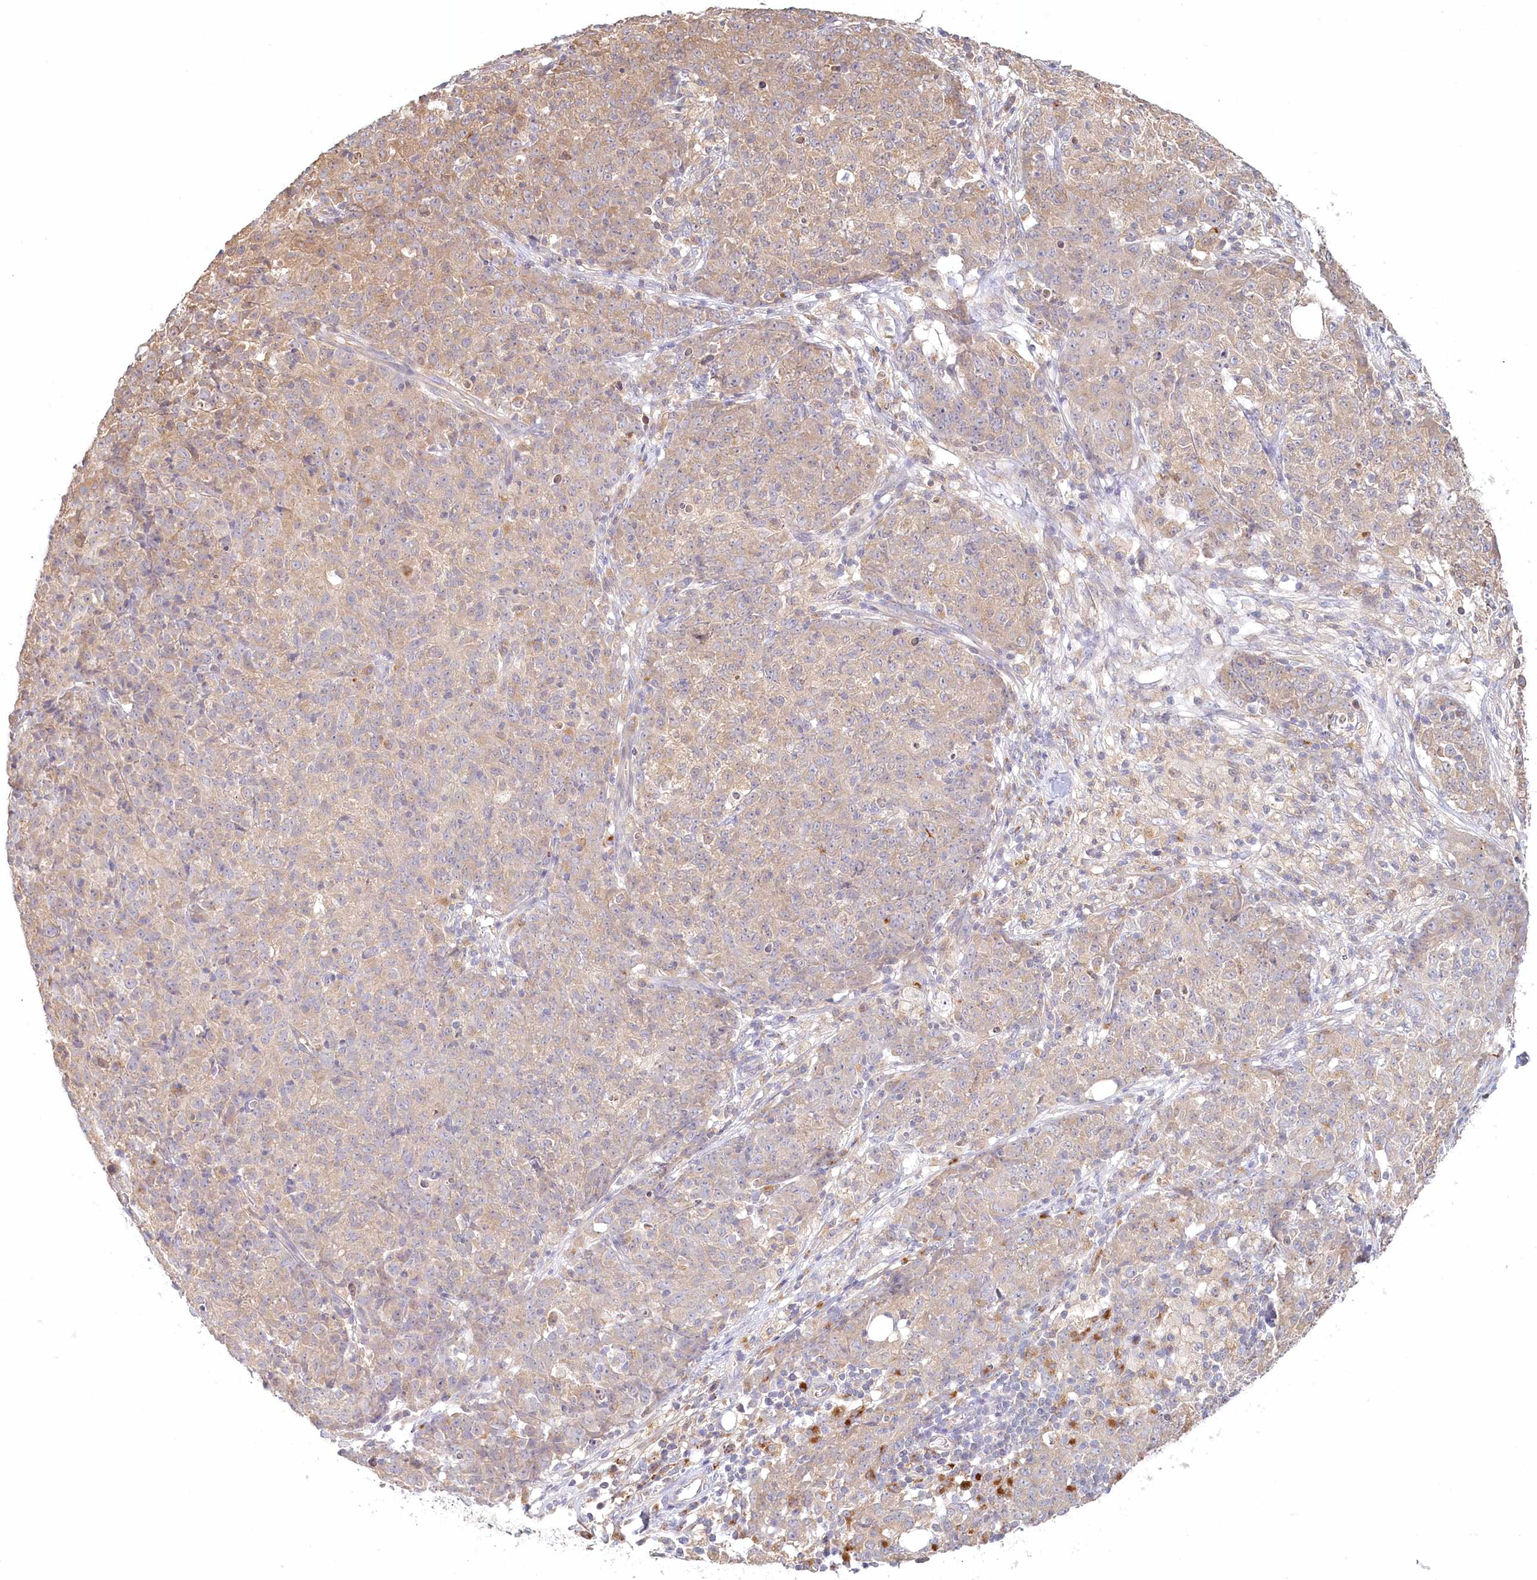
{"staining": {"intensity": "weak", "quantity": "<25%", "location": "cytoplasmic/membranous"}, "tissue": "ovarian cancer", "cell_type": "Tumor cells", "image_type": "cancer", "snomed": [{"axis": "morphology", "description": "Carcinoma, endometroid"}, {"axis": "topography", "description": "Ovary"}], "caption": "Tumor cells show no significant protein expression in endometroid carcinoma (ovarian).", "gene": "VSIG1", "patient": {"sex": "female", "age": 42}}